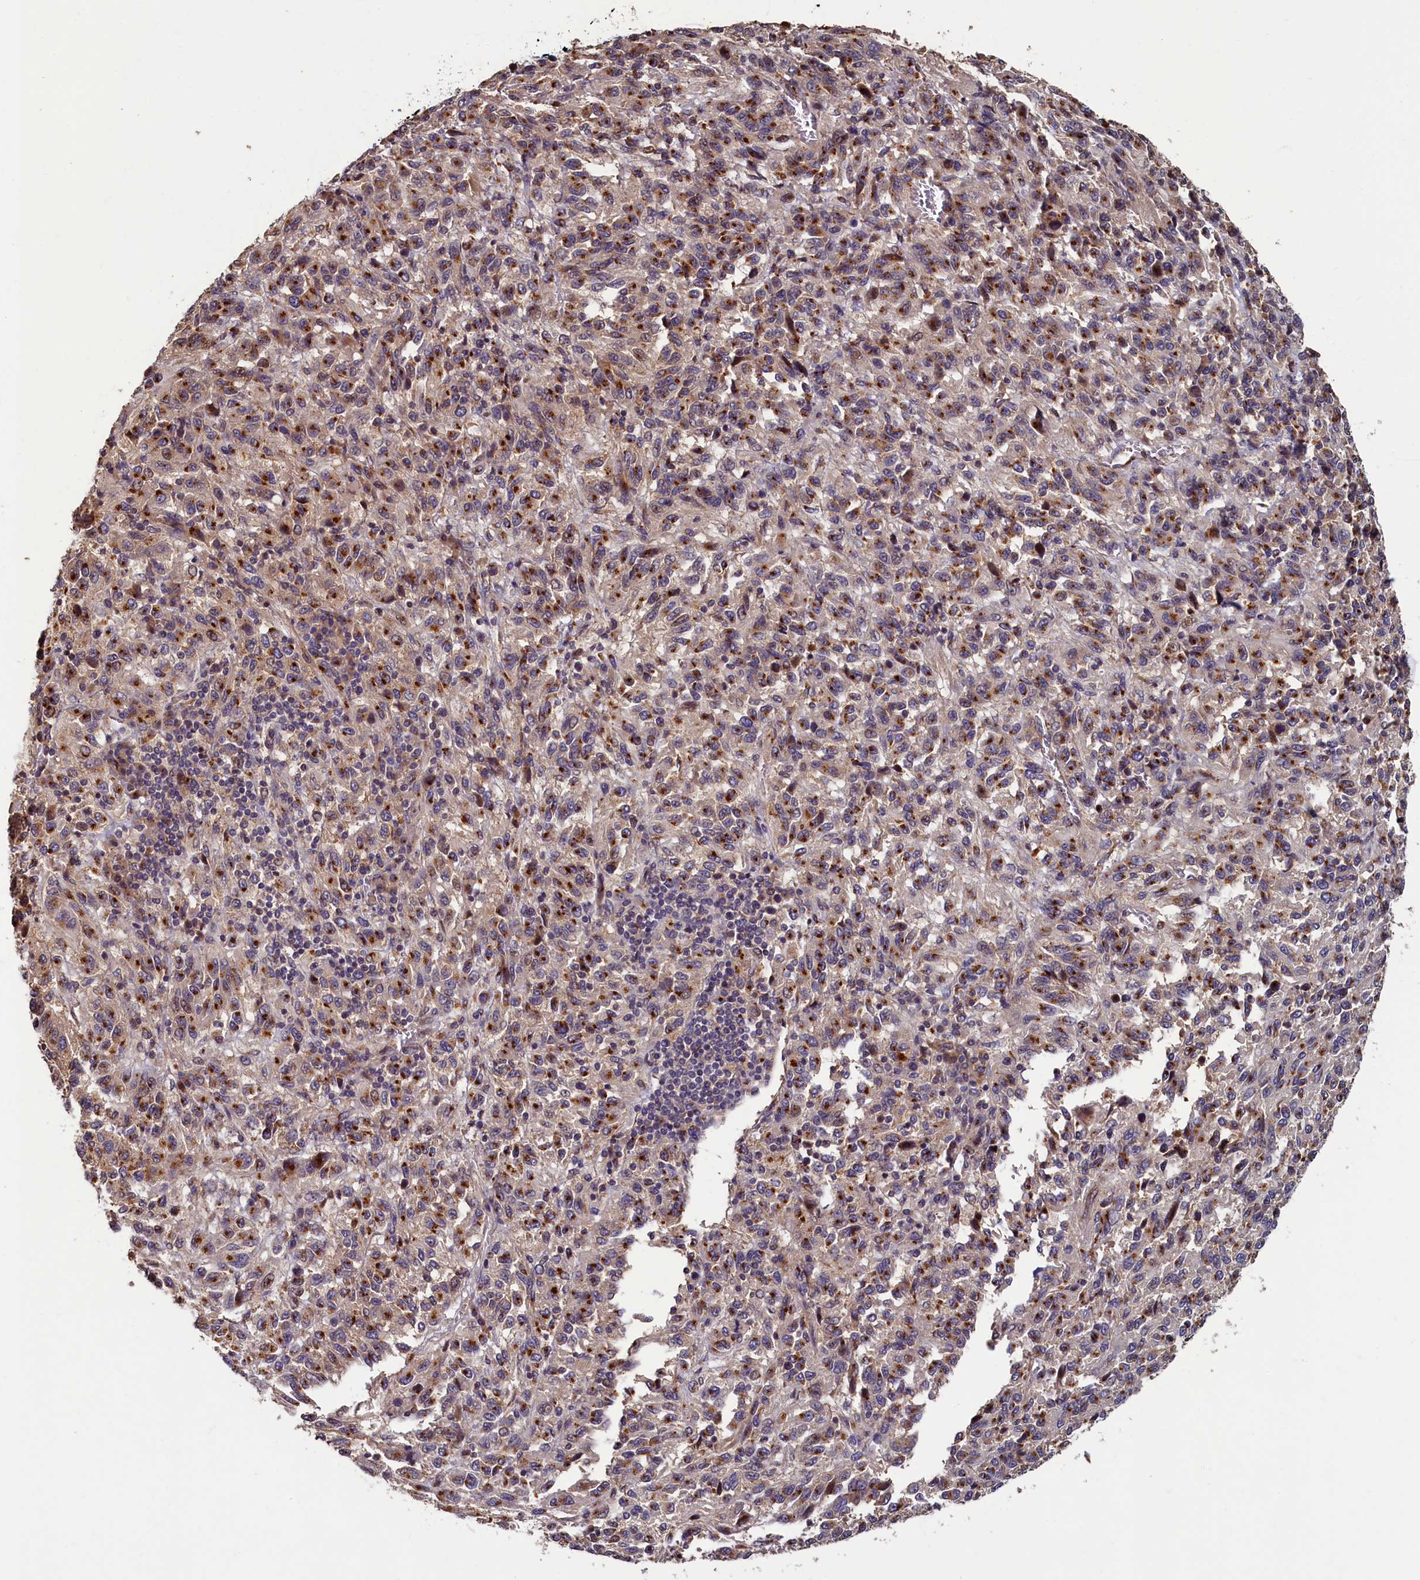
{"staining": {"intensity": "strong", "quantity": "25%-75%", "location": "cytoplasmic/membranous"}, "tissue": "melanoma", "cell_type": "Tumor cells", "image_type": "cancer", "snomed": [{"axis": "morphology", "description": "Malignant melanoma, Metastatic site"}, {"axis": "topography", "description": "Lung"}], "caption": "Malignant melanoma (metastatic site) was stained to show a protein in brown. There is high levels of strong cytoplasmic/membranous positivity in approximately 25%-75% of tumor cells. Immunohistochemistry (ihc) stains the protein in brown and the nuclei are stained blue.", "gene": "TMEM181", "patient": {"sex": "male", "age": 64}}